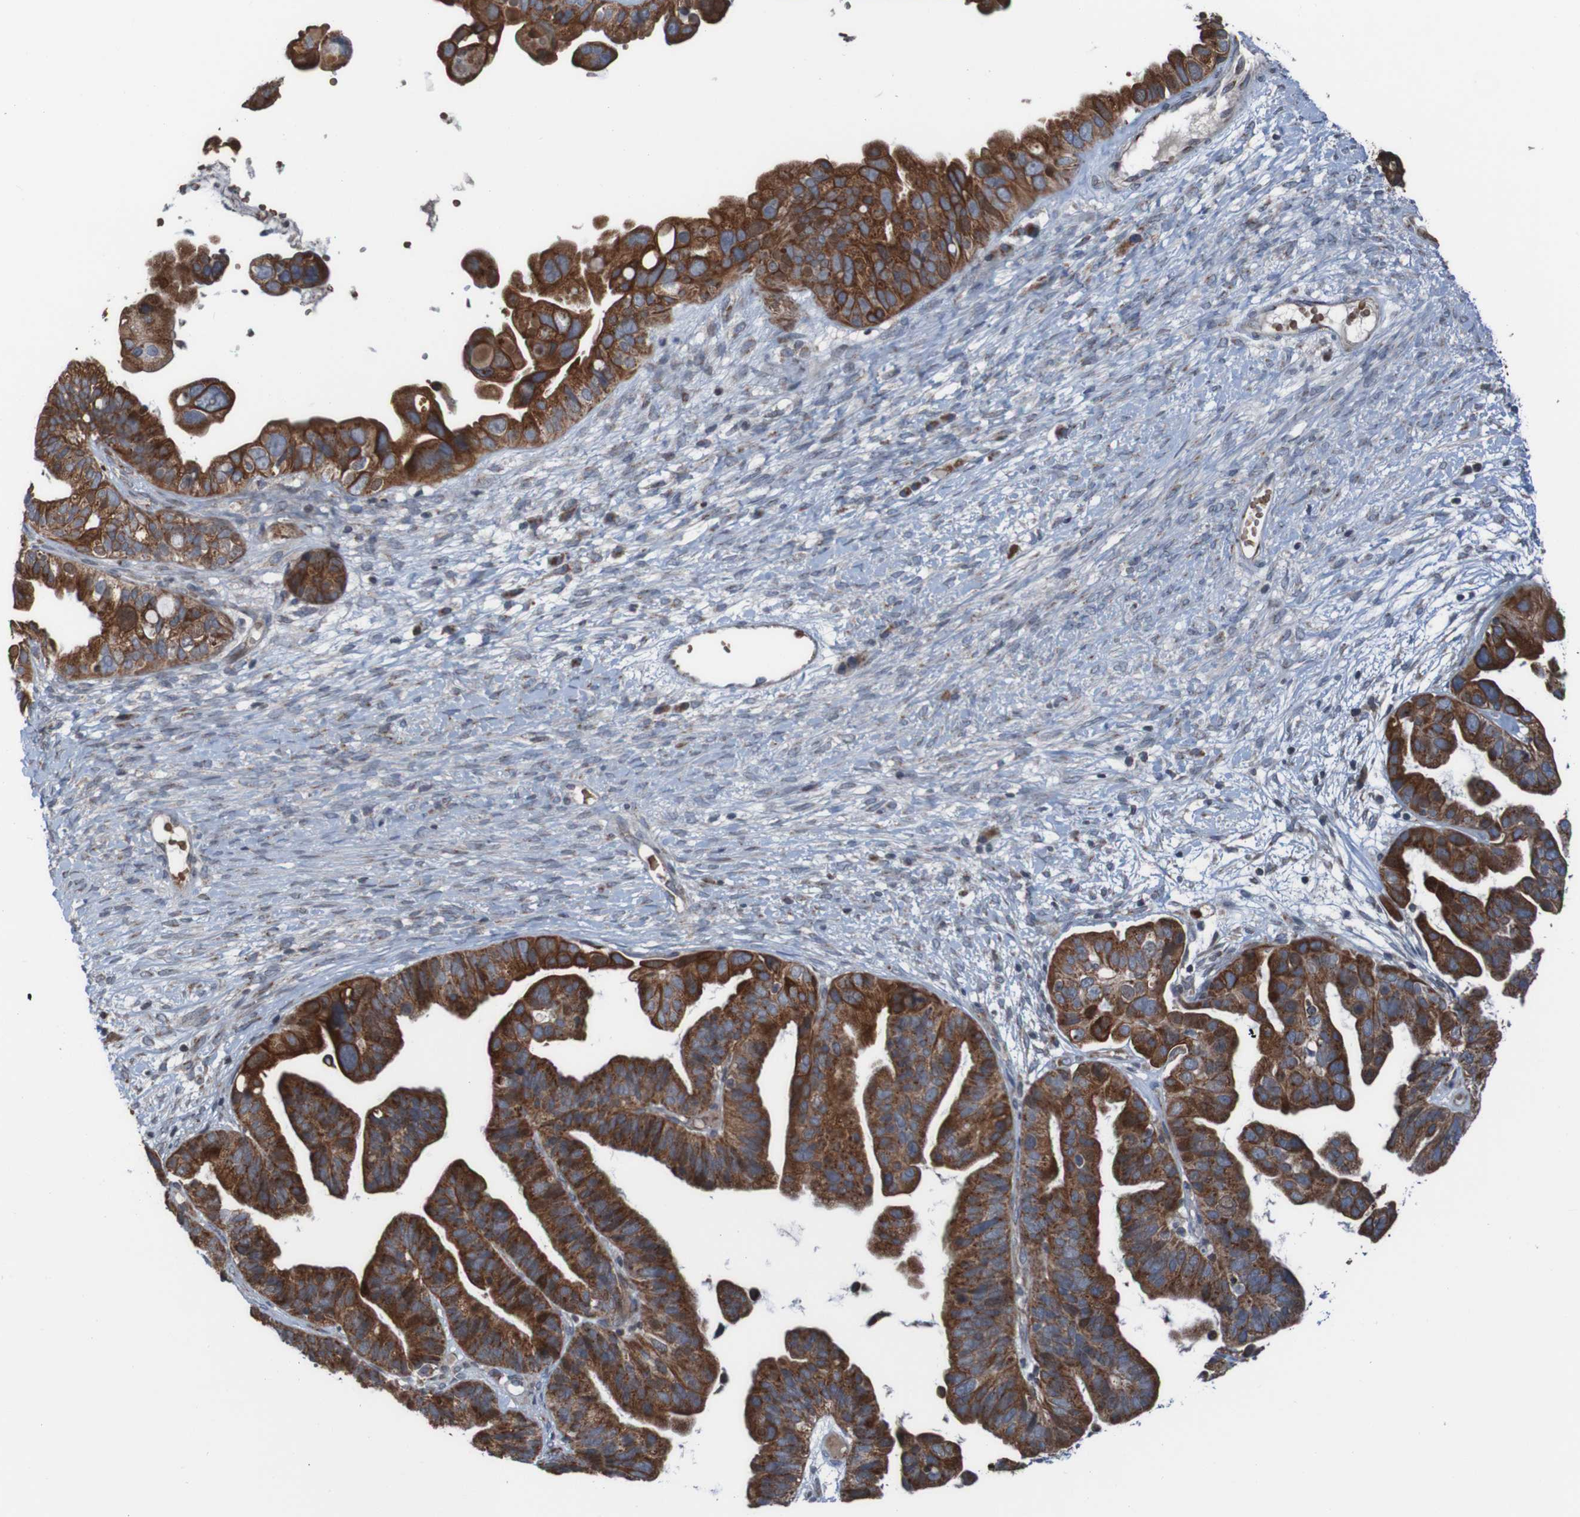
{"staining": {"intensity": "strong", "quantity": ">75%", "location": "cytoplasmic/membranous"}, "tissue": "ovarian cancer", "cell_type": "Tumor cells", "image_type": "cancer", "snomed": [{"axis": "morphology", "description": "Cystadenocarcinoma, serous, NOS"}, {"axis": "topography", "description": "Ovary"}], "caption": "Ovarian cancer (serous cystadenocarcinoma) stained for a protein (brown) exhibits strong cytoplasmic/membranous positive staining in about >75% of tumor cells.", "gene": "UNG", "patient": {"sex": "female", "age": 56}}